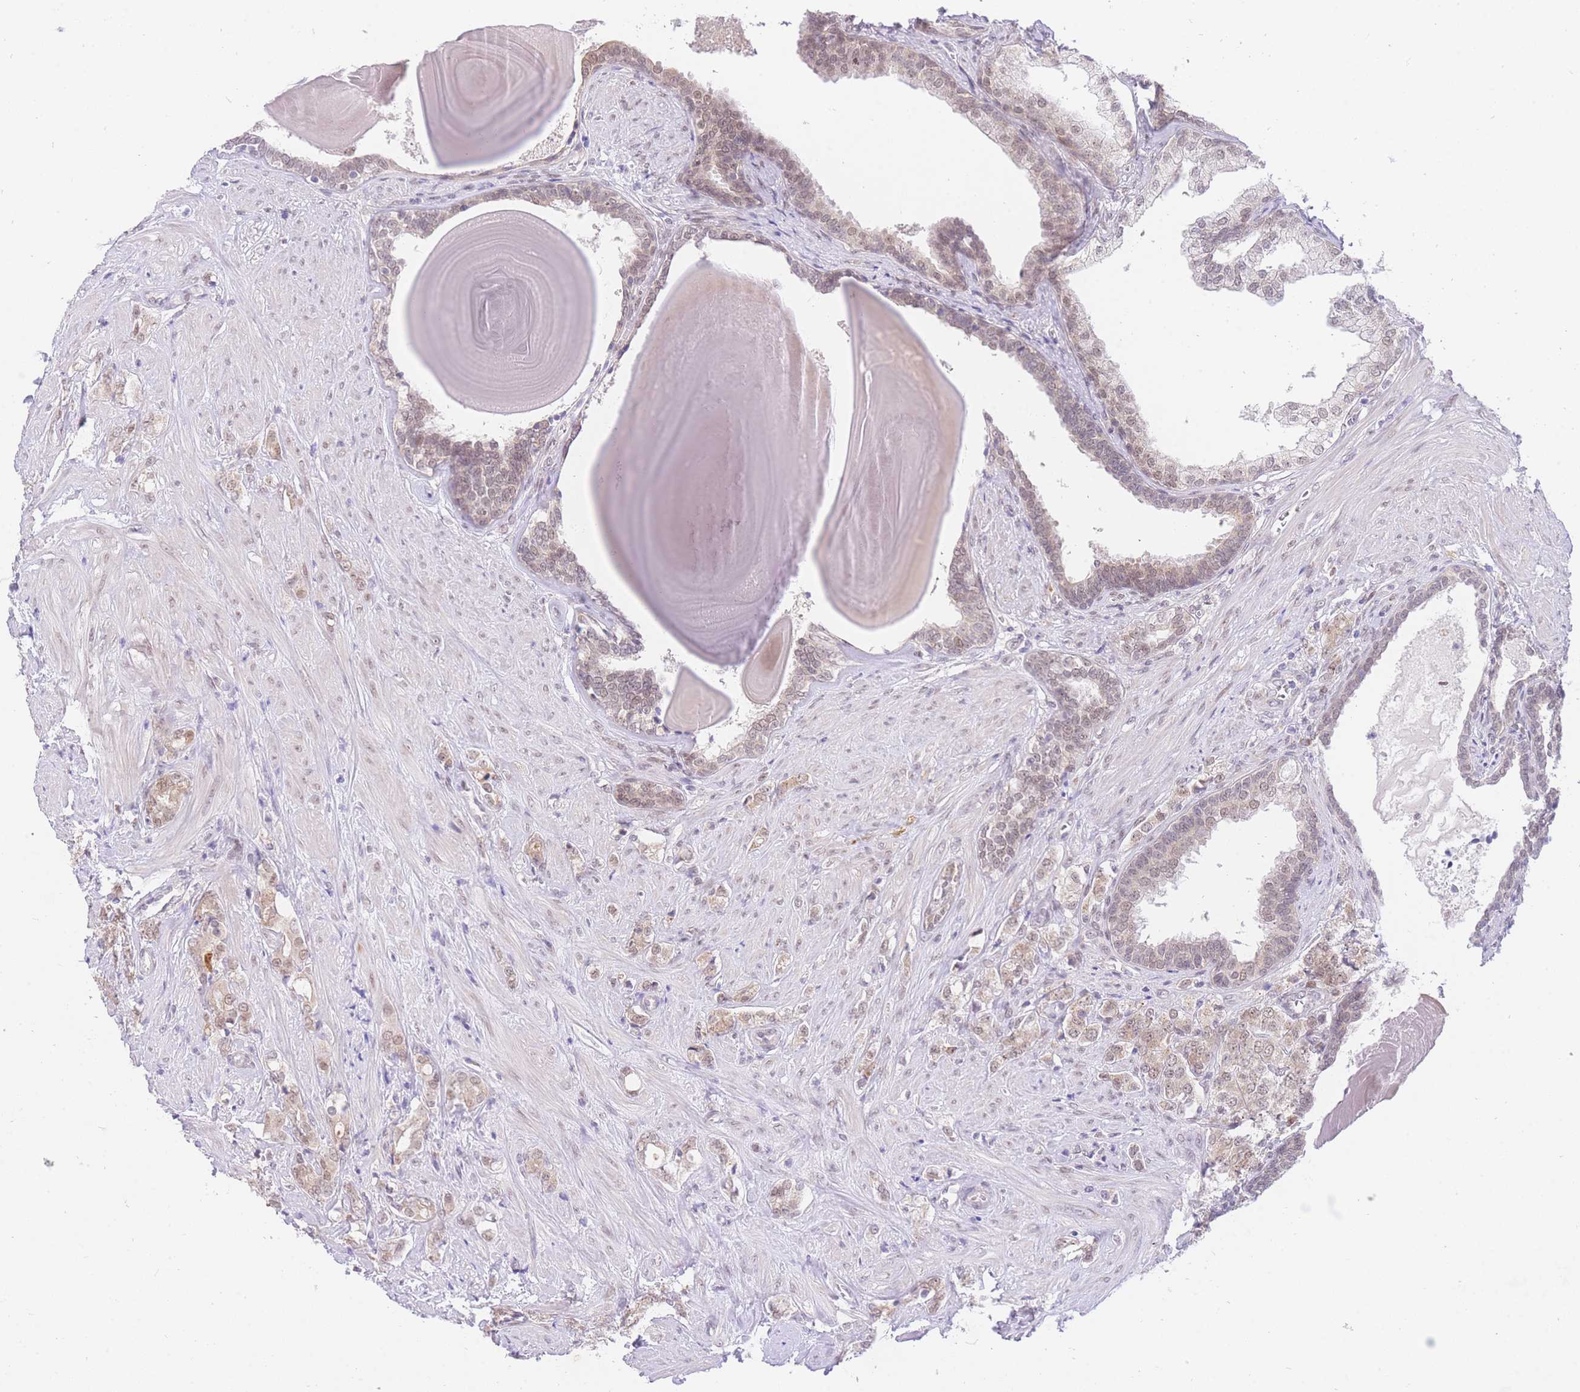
{"staining": {"intensity": "moderate", "quantity": ">75%", "location": "cytoplasmic/membranous,nuclear"}, "tissue": "prostate cancer", "cell_type": "Tumor cells", "image_type": "cancer", "snomed": [{"axis": "morphology", "description": "Adenocarcinoma, High grade"}, {"axis": "topography", "description": "Prostate"}], "caption": "This is an image of immunohistochemistry (IHC) staining of prostate cancer, which shows moderate positivity in the cytoplasmic/membranous and nuclear of tumor cells.", "gene": "UBXN7", "patient": {"sex": "male", "age": 62}}